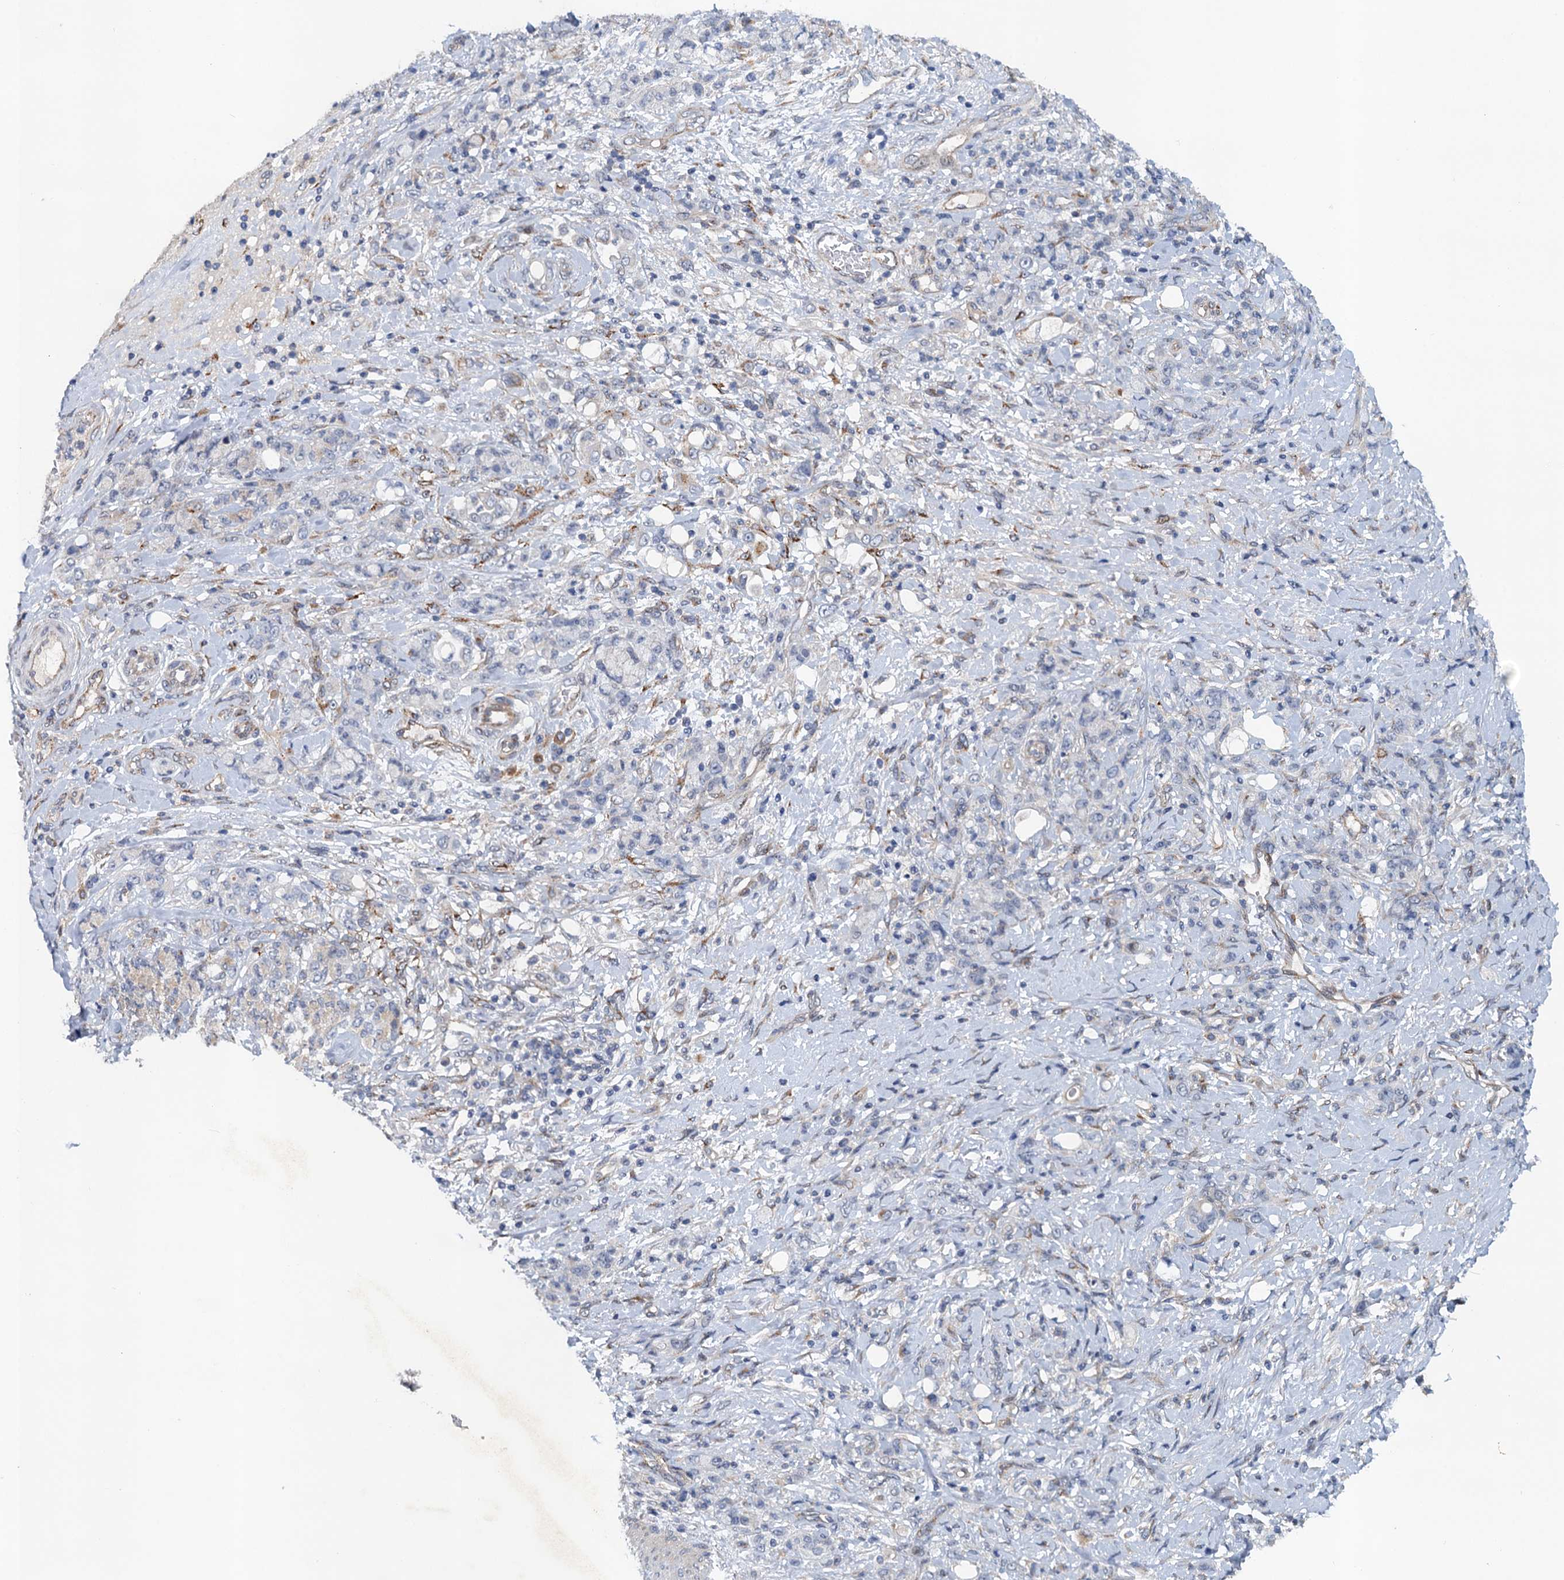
{"staining": {"intensity": "negative", "quantity": "none", "location": "none"}, "tissue": "stomach cancer", "cell_type": "Tumor cells", "image_type": "cancer", "snomed": [{"axis": "morphology", "description": "Adenocarcinoma, NOS"}, {"axis": "topography", "description": "Stomach"}], "caption": "The histopathology image demonstrates no staining of tumor cells in stomach cancer (adenocarcinoma).", "gene": "NBEA", "patient": {"sex": "female", "age": 79}}